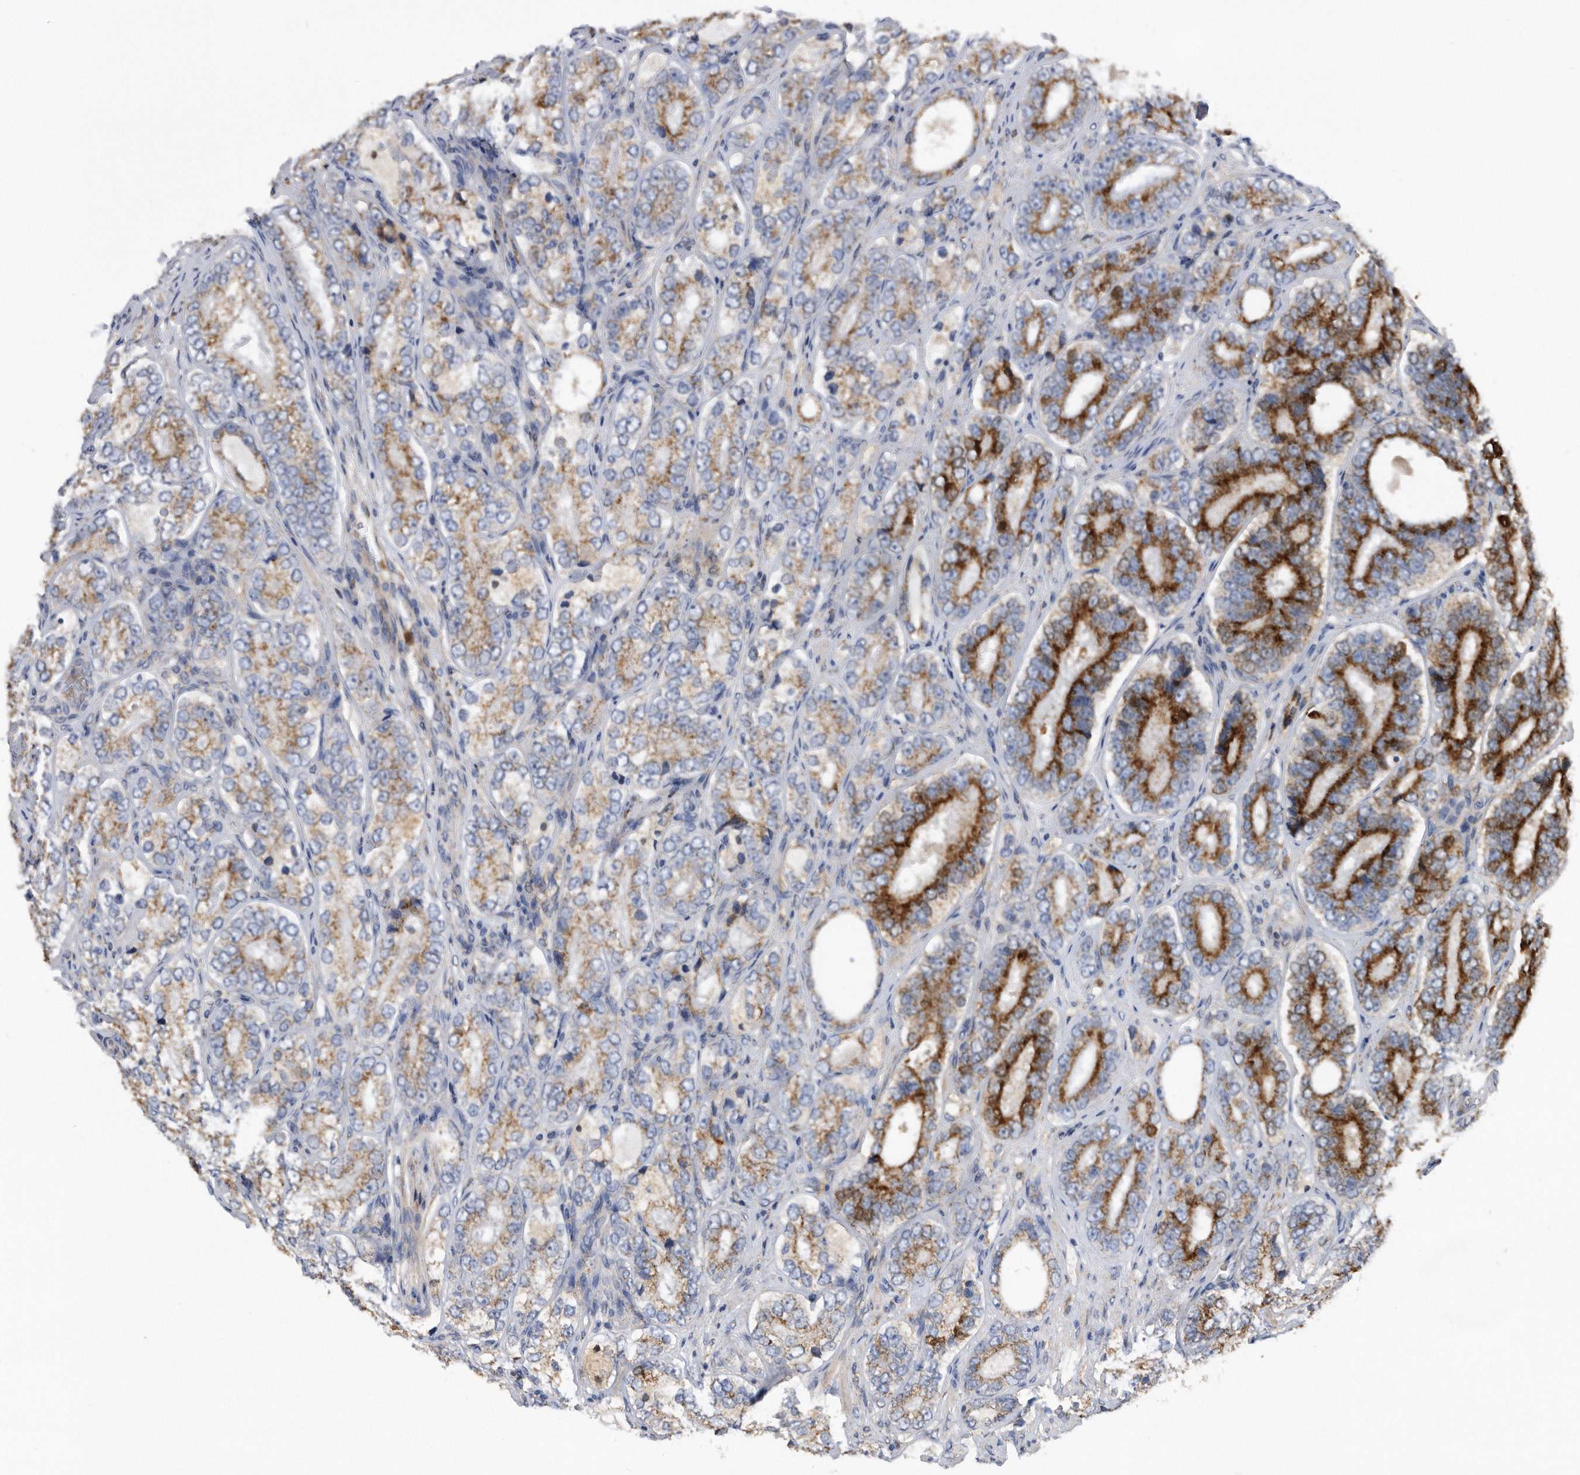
{"staining": {"intensity": "strong", "quantity": ">75%", "location": "cytoplasmic/membranous"}, "tissue": "prostate cancer", "cell_type": "Tumor cells", "image_type": "cancer", "snomed": [{"axis": "morphology", "description": "Adenocarcinoma, High grade"}, {"axis": "topography", "description": "Prostate"}], "caption": "The immunohistochemical stain labels strong cytoplasmic/membranous staining in tumor cells of prostate adenocarcinoma (high-grade) tissue.", "gene": "CRISPLD2", "patient": {"sex": "male", "age": 56}}